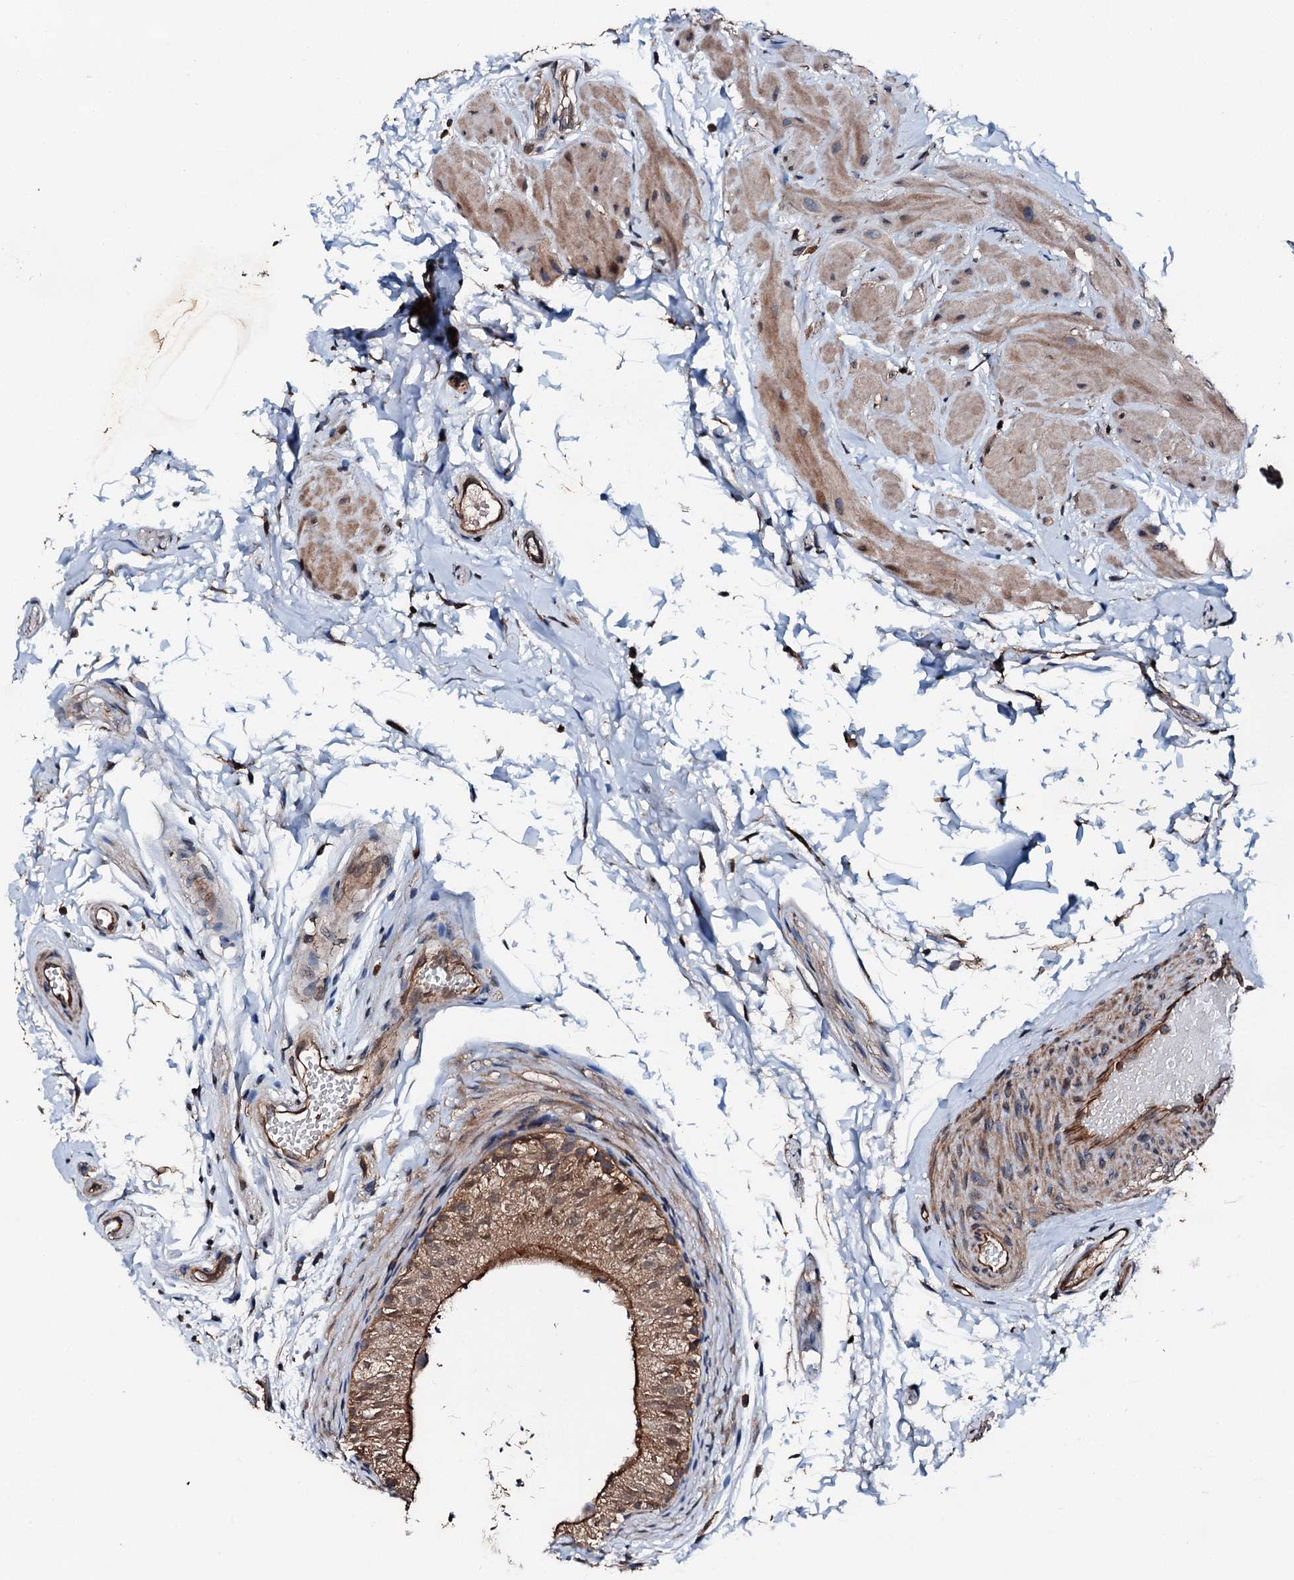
{"staining": {"intensity": "moderate", "quantity": ">75%", "location": "cytoplasmic/membranous"}, "tissue": "epididymis", "cell_type": "Glandular cells", "image_type": "normal", "snomed": [{"axis": "morphology", "description": "Normal tissue, NOS"}, {"axis": "topography", "description": "Epididymis"}], "caption": "Unremarkable epididymis exhibits moderate cytoplasmic/membranous expression in about >75% of glandular cells The staining was performed using DAB (3,3'-diaminobenzidine) to visualize the protein expression in brown, while the nuclei were stained in blue with hematoxylin (Magnification: 20x)..", "gene": "FGD4", "patient": {"sex": "male", "age": 50}}